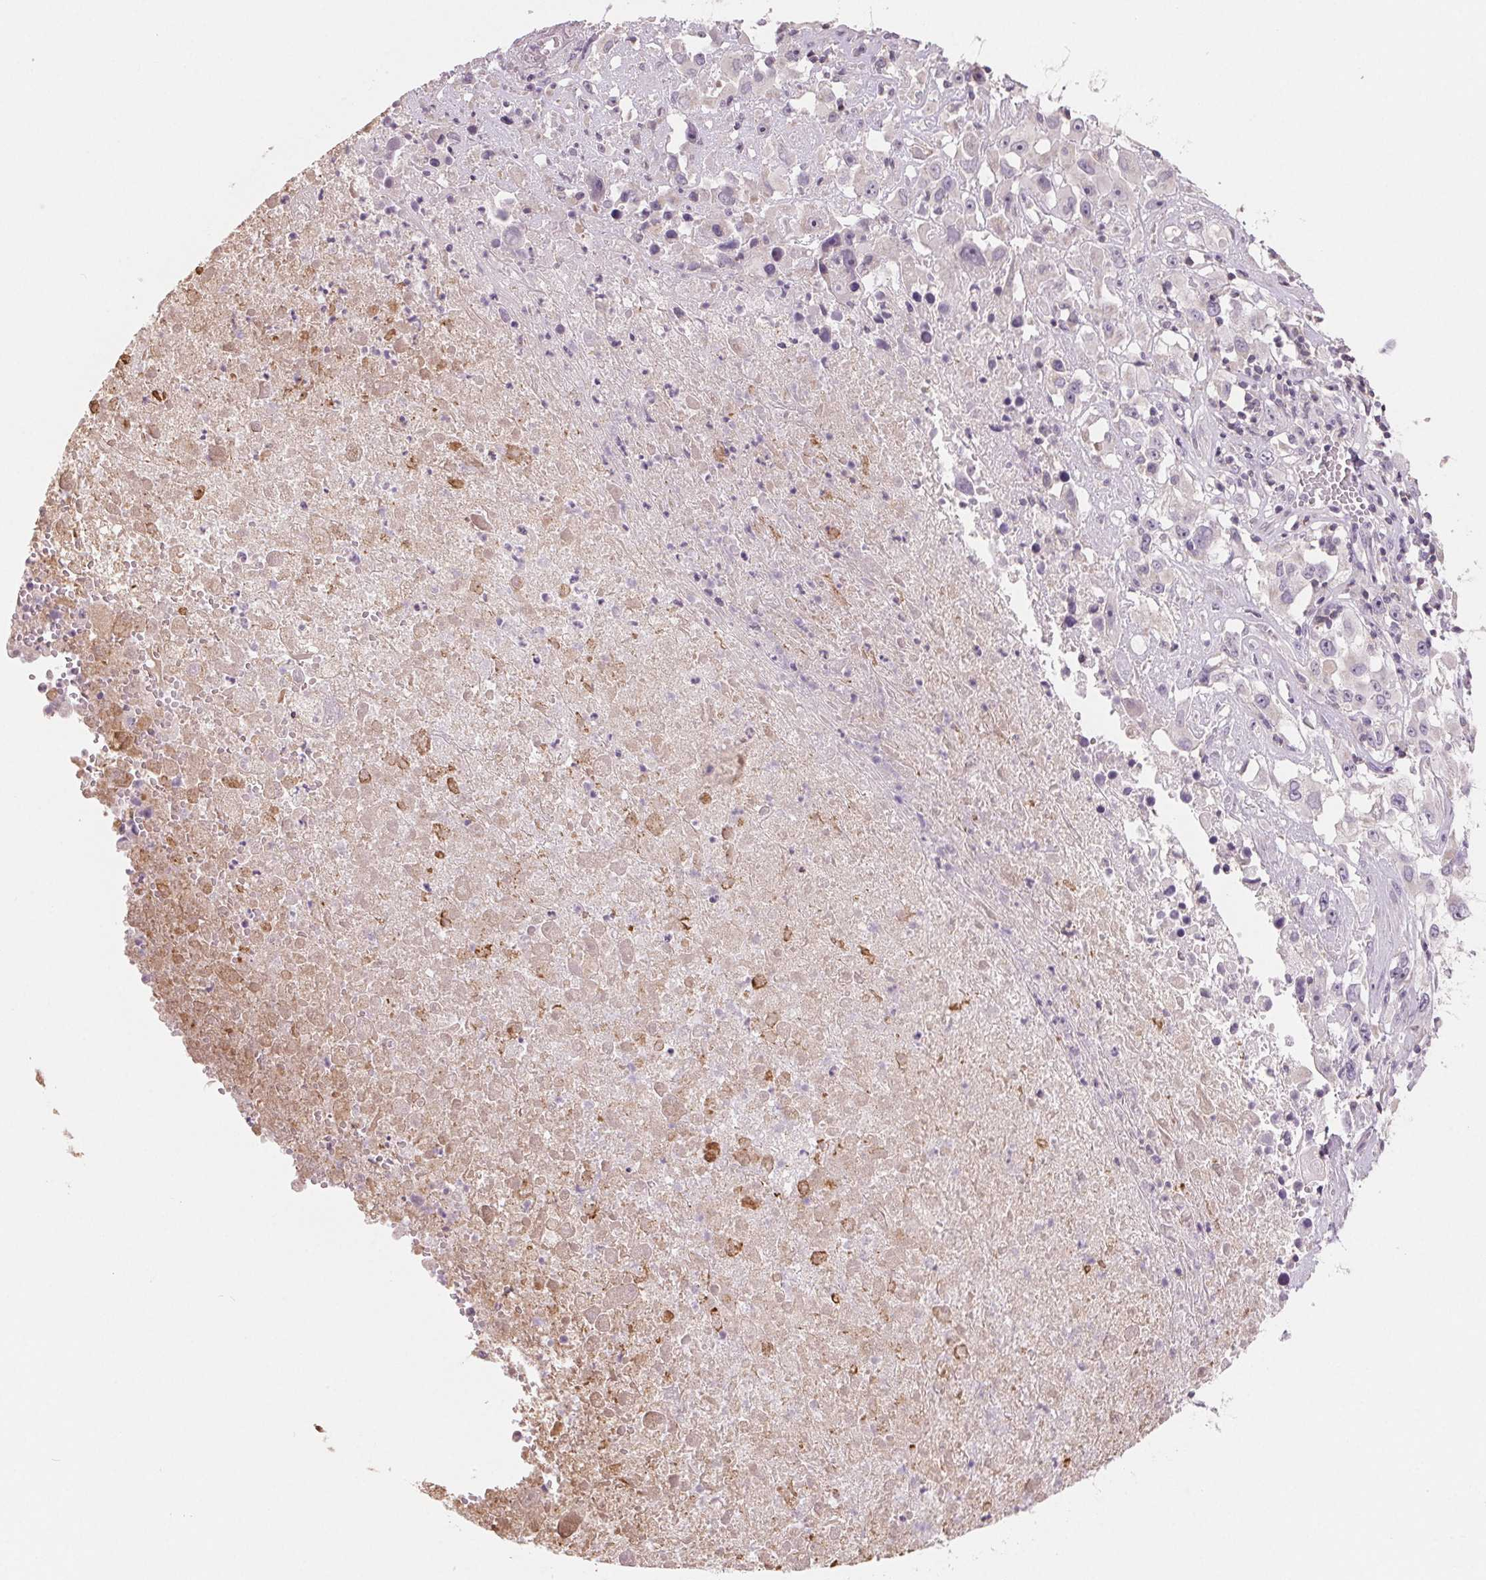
{"staining": {"intensity": "negative", "quantity": "none", "location": "none"}, "tissue": "melanoma", "cell_type": "Tumor cells", "image_type": "cancer", "snomed": [{"axis": "morphology", "description": "Malignant melanoma, Metastatic site"}, {"axis": "topography", "description": "Soft tissue"}], "caption": "Immunohistochemistry (IHC) histopathology image of neoplastic tissue: melanoma stained with DAB exhibits no significant protein staining in tumor cells.", "gene": "VTCN1", "patient": {"sex": "male", "age": 50}}